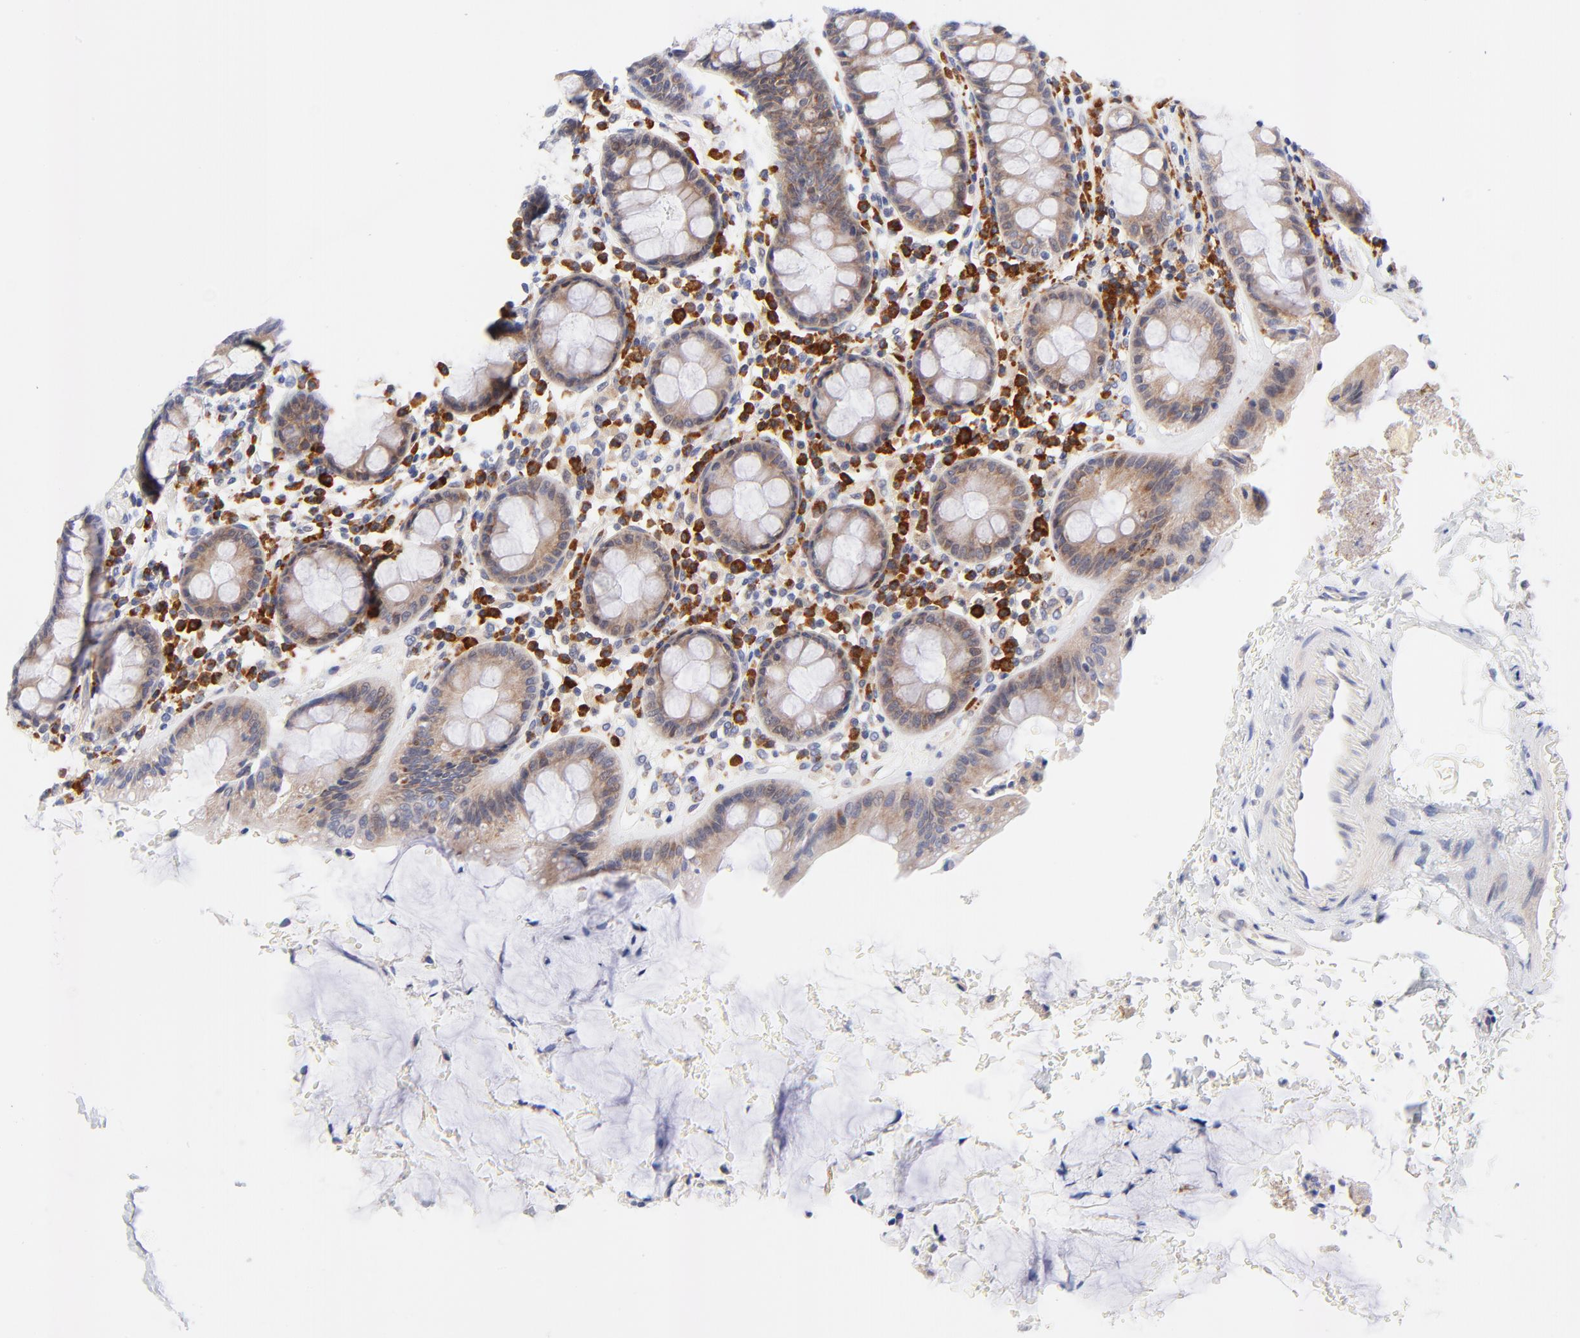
{"staining": {"intensity": "weak", "quantity": ">75%", "location": "cytoplasmic/membranous"}, "tissue": "rectum", "cell_type": "Glandular cells", "image_type": "normal", "snomed": [{"axis": "morphology", "description": "Normal tissue, NOS"}, {"axis": "topography", "description": "Rectum"}], "caption": "Brown immunohistochemical staining in benign rectum shows weak cytoplasmic/membranous staining in approximately >75% of glandular cells.", "gene": "AFF2", "patient": {"sex": "male", "age": 92}}